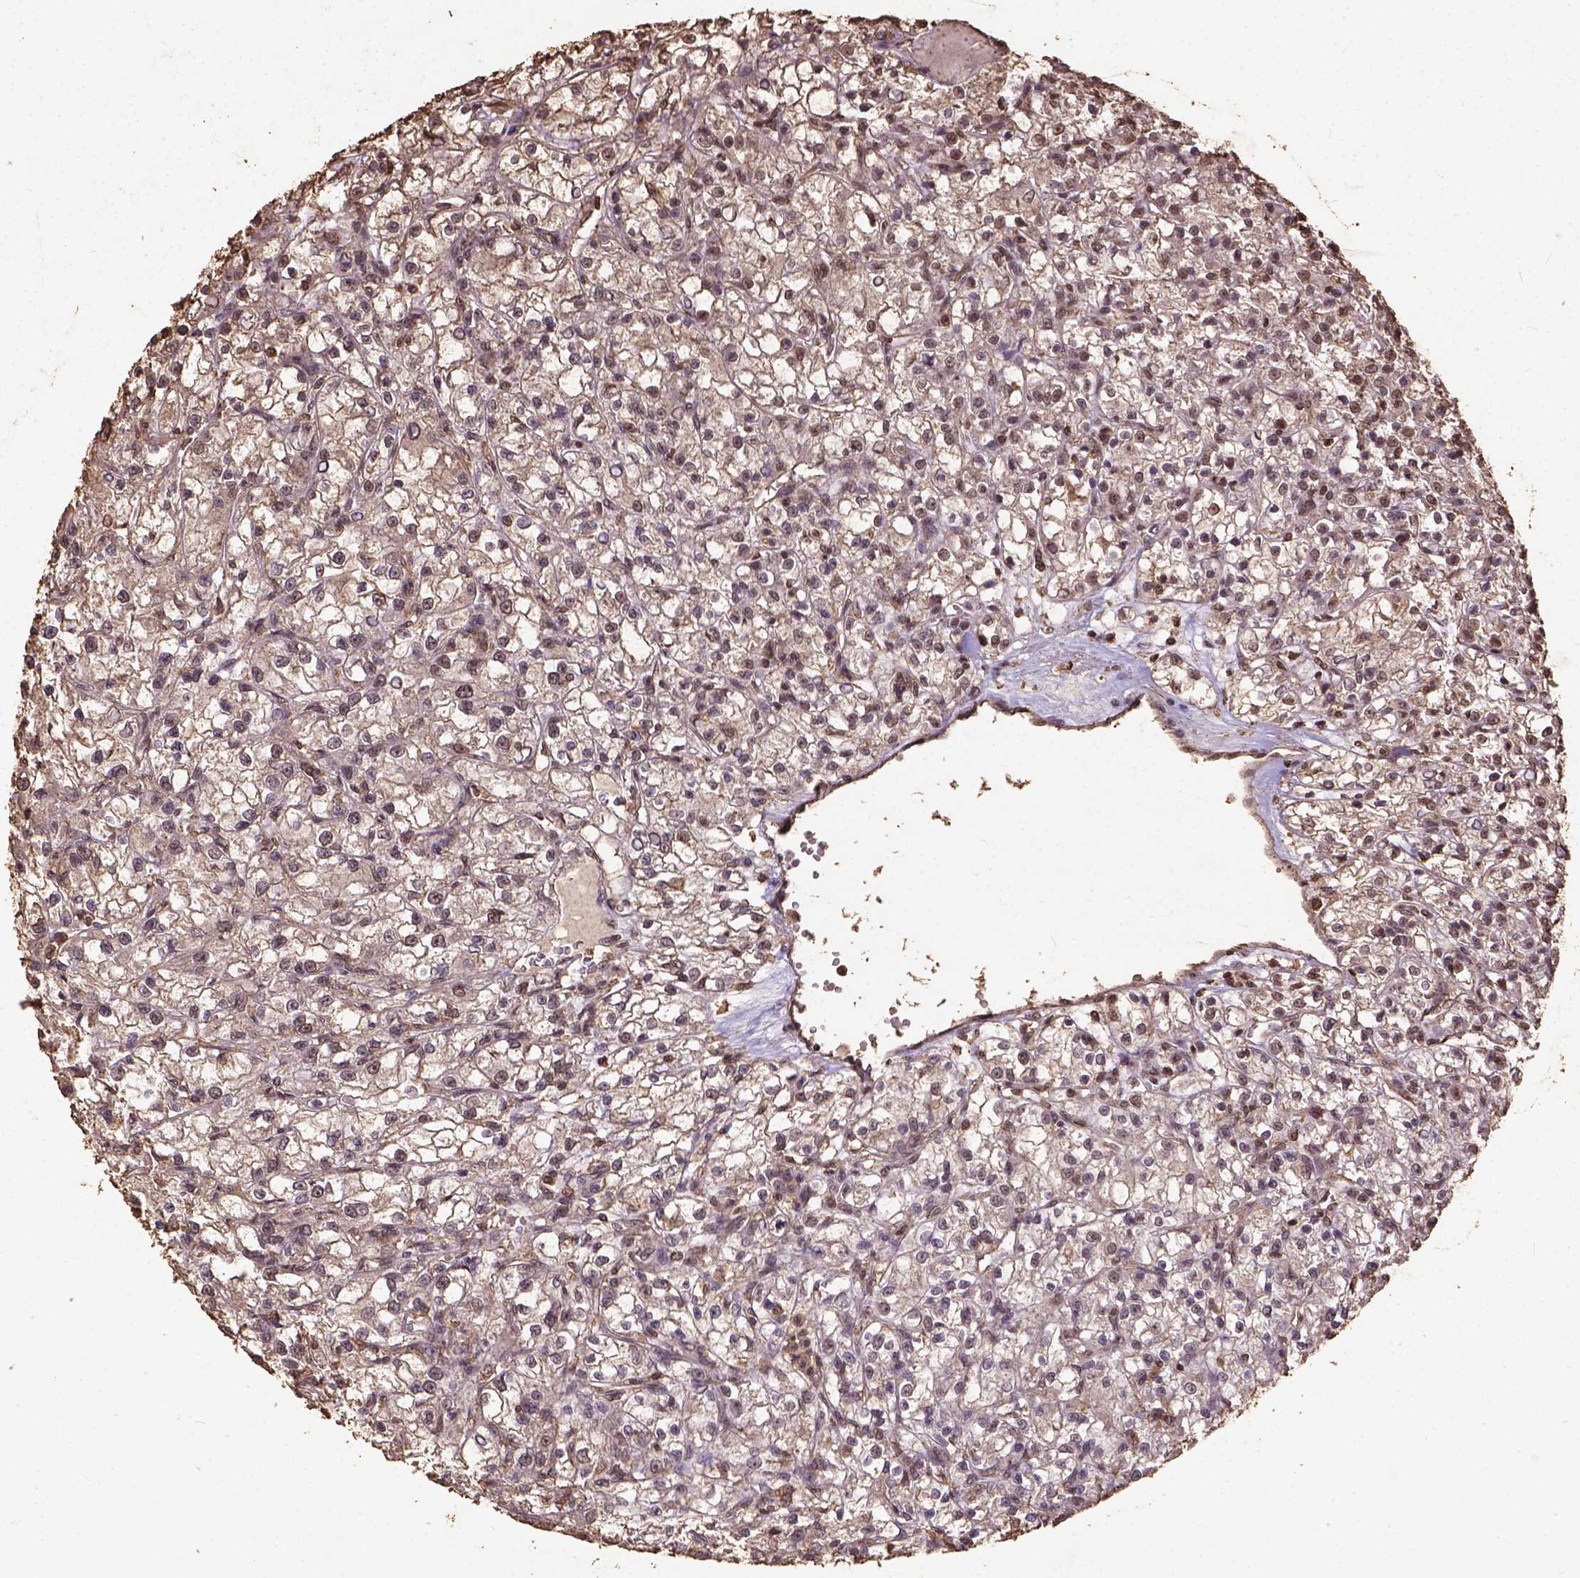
{"staining": {"intensity": "moderate", "quantity": "25%-75%", "location": "nuclear"}, "tissue": "renal cancer", "cell_type": "Tumor cells", "image_type": "cancer", "snomed": [{"axis": "morphology", "description": "Adenocarcinoma, NOS"}, {"axis": "topography", "description": "Kidney"}], "caption": "Protein positivity by immunohistochemistry exhibits moderate nuclear expression in approximately 25%-75% of tumor cells in renal adenocarcinoma.", "gene": "NACC1", "patient": {"sex": "female", "age": 59}}